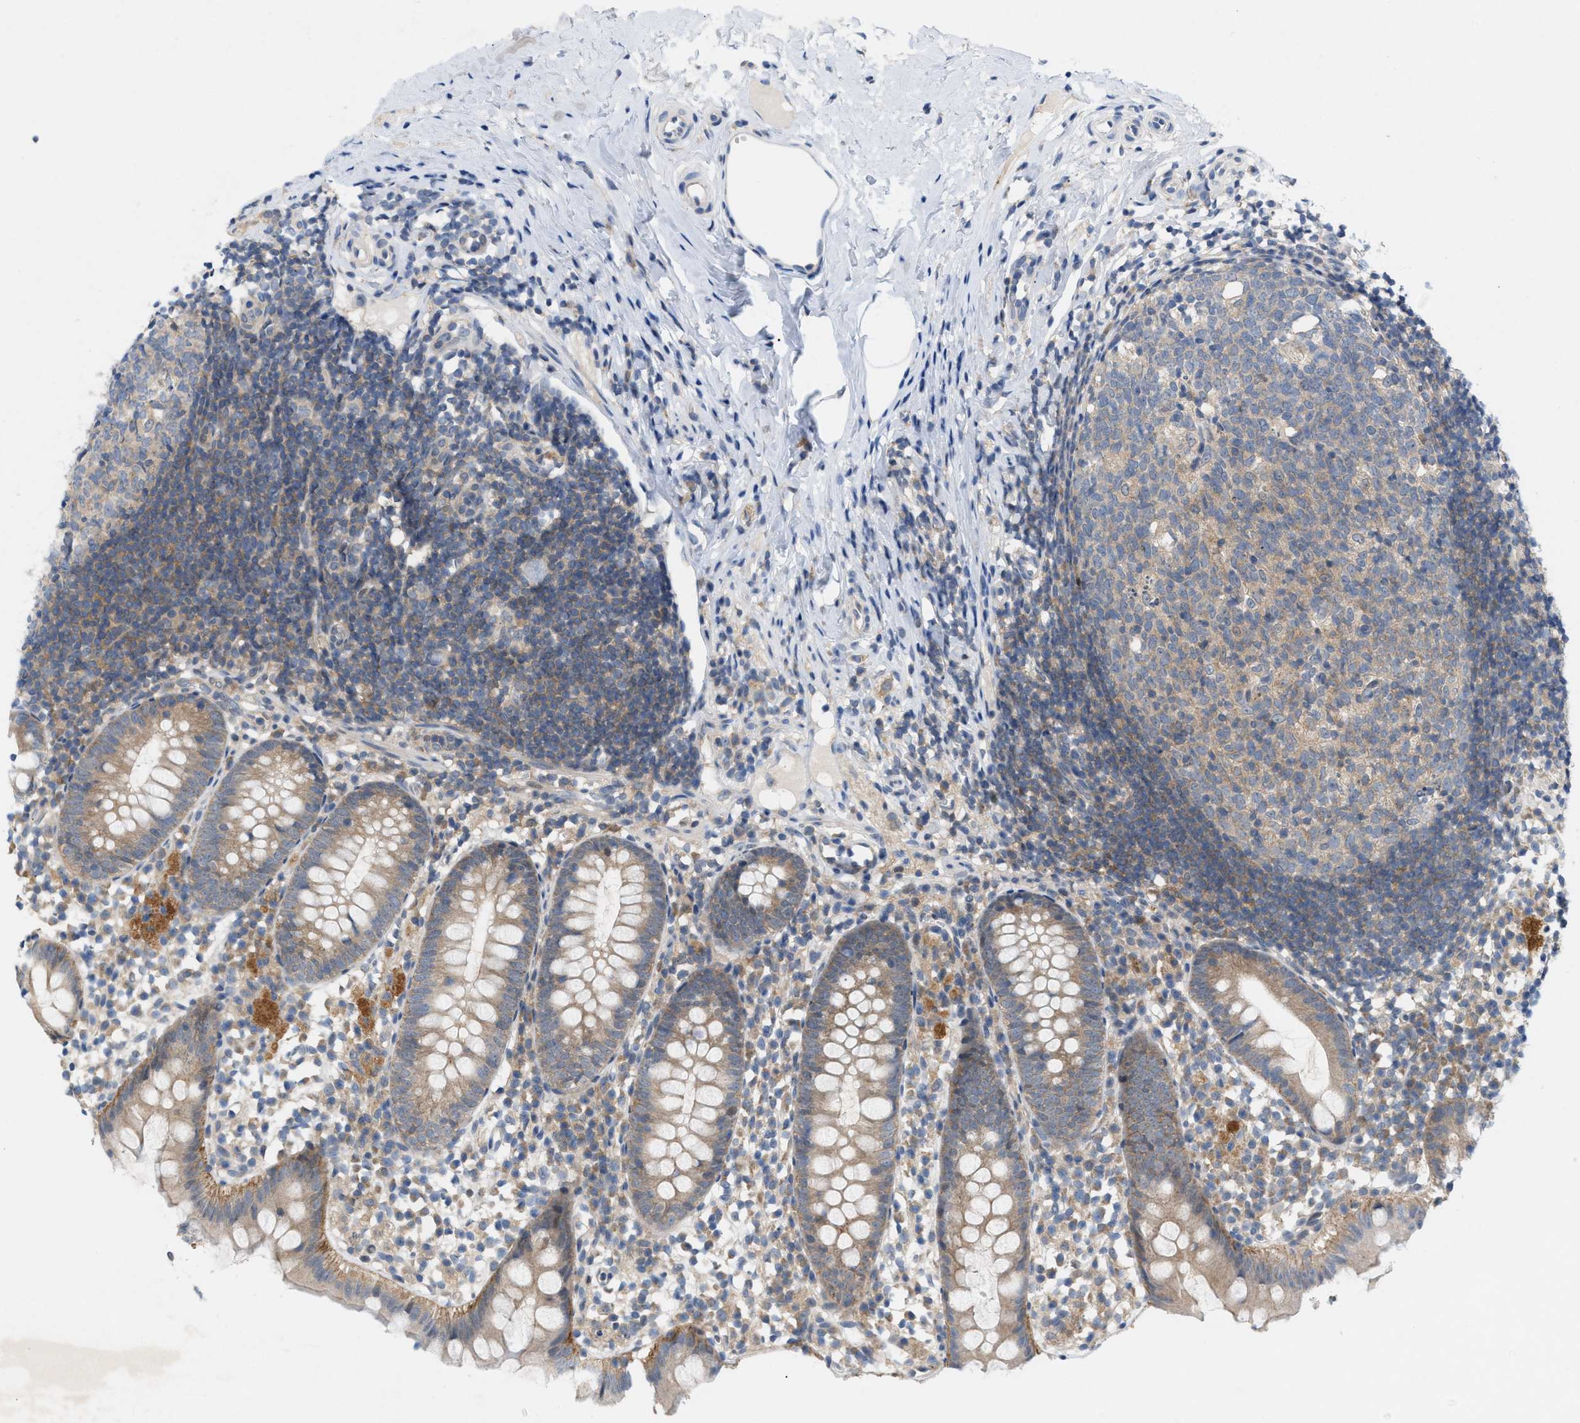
{"staining": {"intensity": "weak", "quantity": "25%-75%", "location": "cytoplasmic/membranous"}, "tissue": "appendix", "cell_type": "Glandular cells", "image_type": "normal", "snomed": [{"axis": "morphology", "description": "Normal tissue, NOS"}, {"axis": "topography", "description": "Appendix"}], "caption": "Human appendix stained with a brown dye demonstrates weak cytoplasmic/membranous positive expression in approximately 25%-75% of glandular cells.", "gene": "WIPI2", "patient": {"sex": "female", "age": 20}}